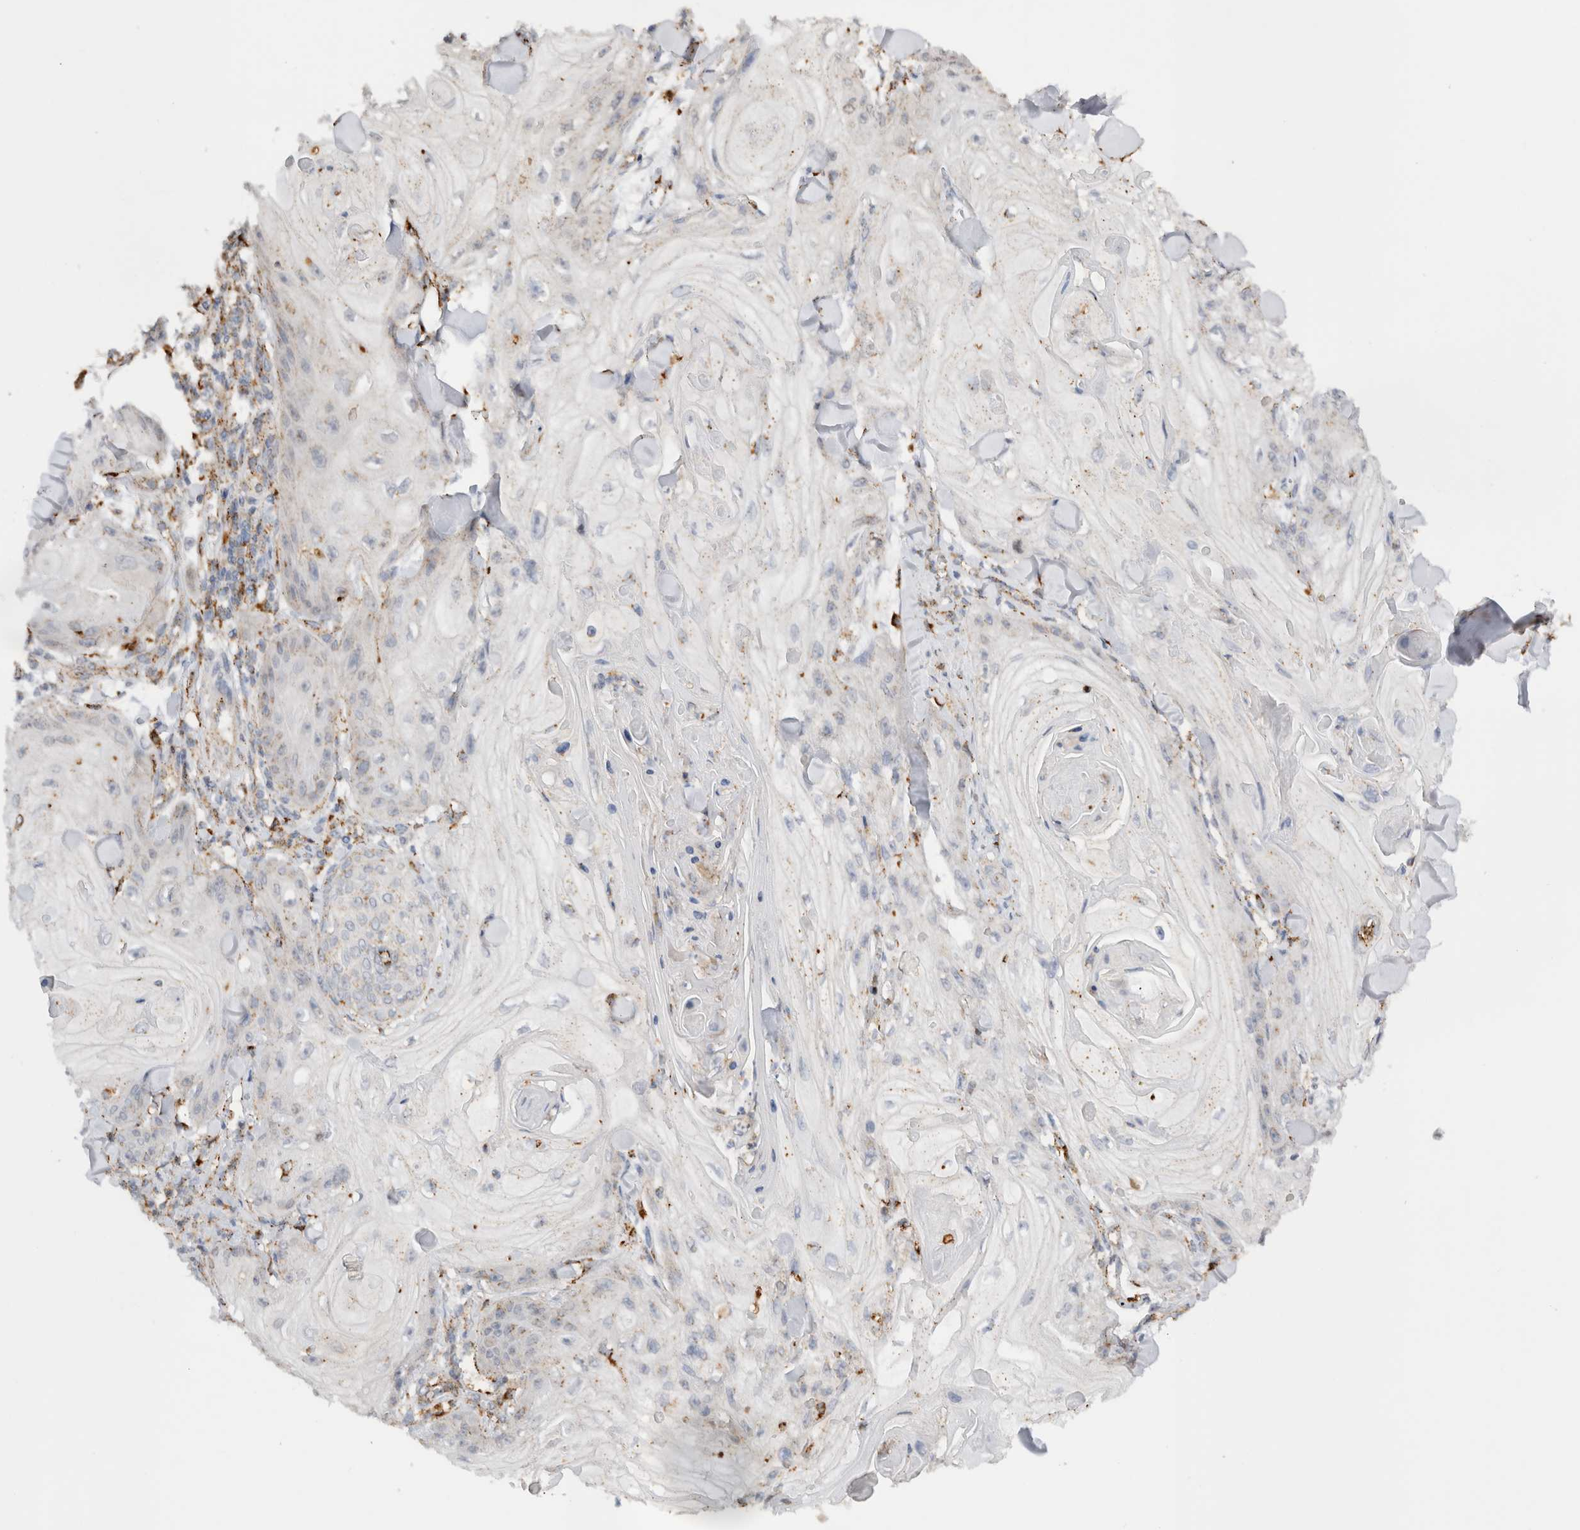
{"staining": {"intensity": "weak", "quantity": "<25%", "location": "cytoplasmic/membranous"}, "tissue": "skin cancer", "cell_type": "Tumor cells", "image_type": "cancer", "snomed": [{"axis": "morphology", "description": "Squamous cell carcinoma, NOS"}, {"axis": "topography", "description": "Skin"}], "caption": "This is an IHC histopathology image of human skin squamous cell carcinoma. There is no positivity in tumor cells.", "gene": "GNS", "patient": {"sex": "male", "age": 74}}